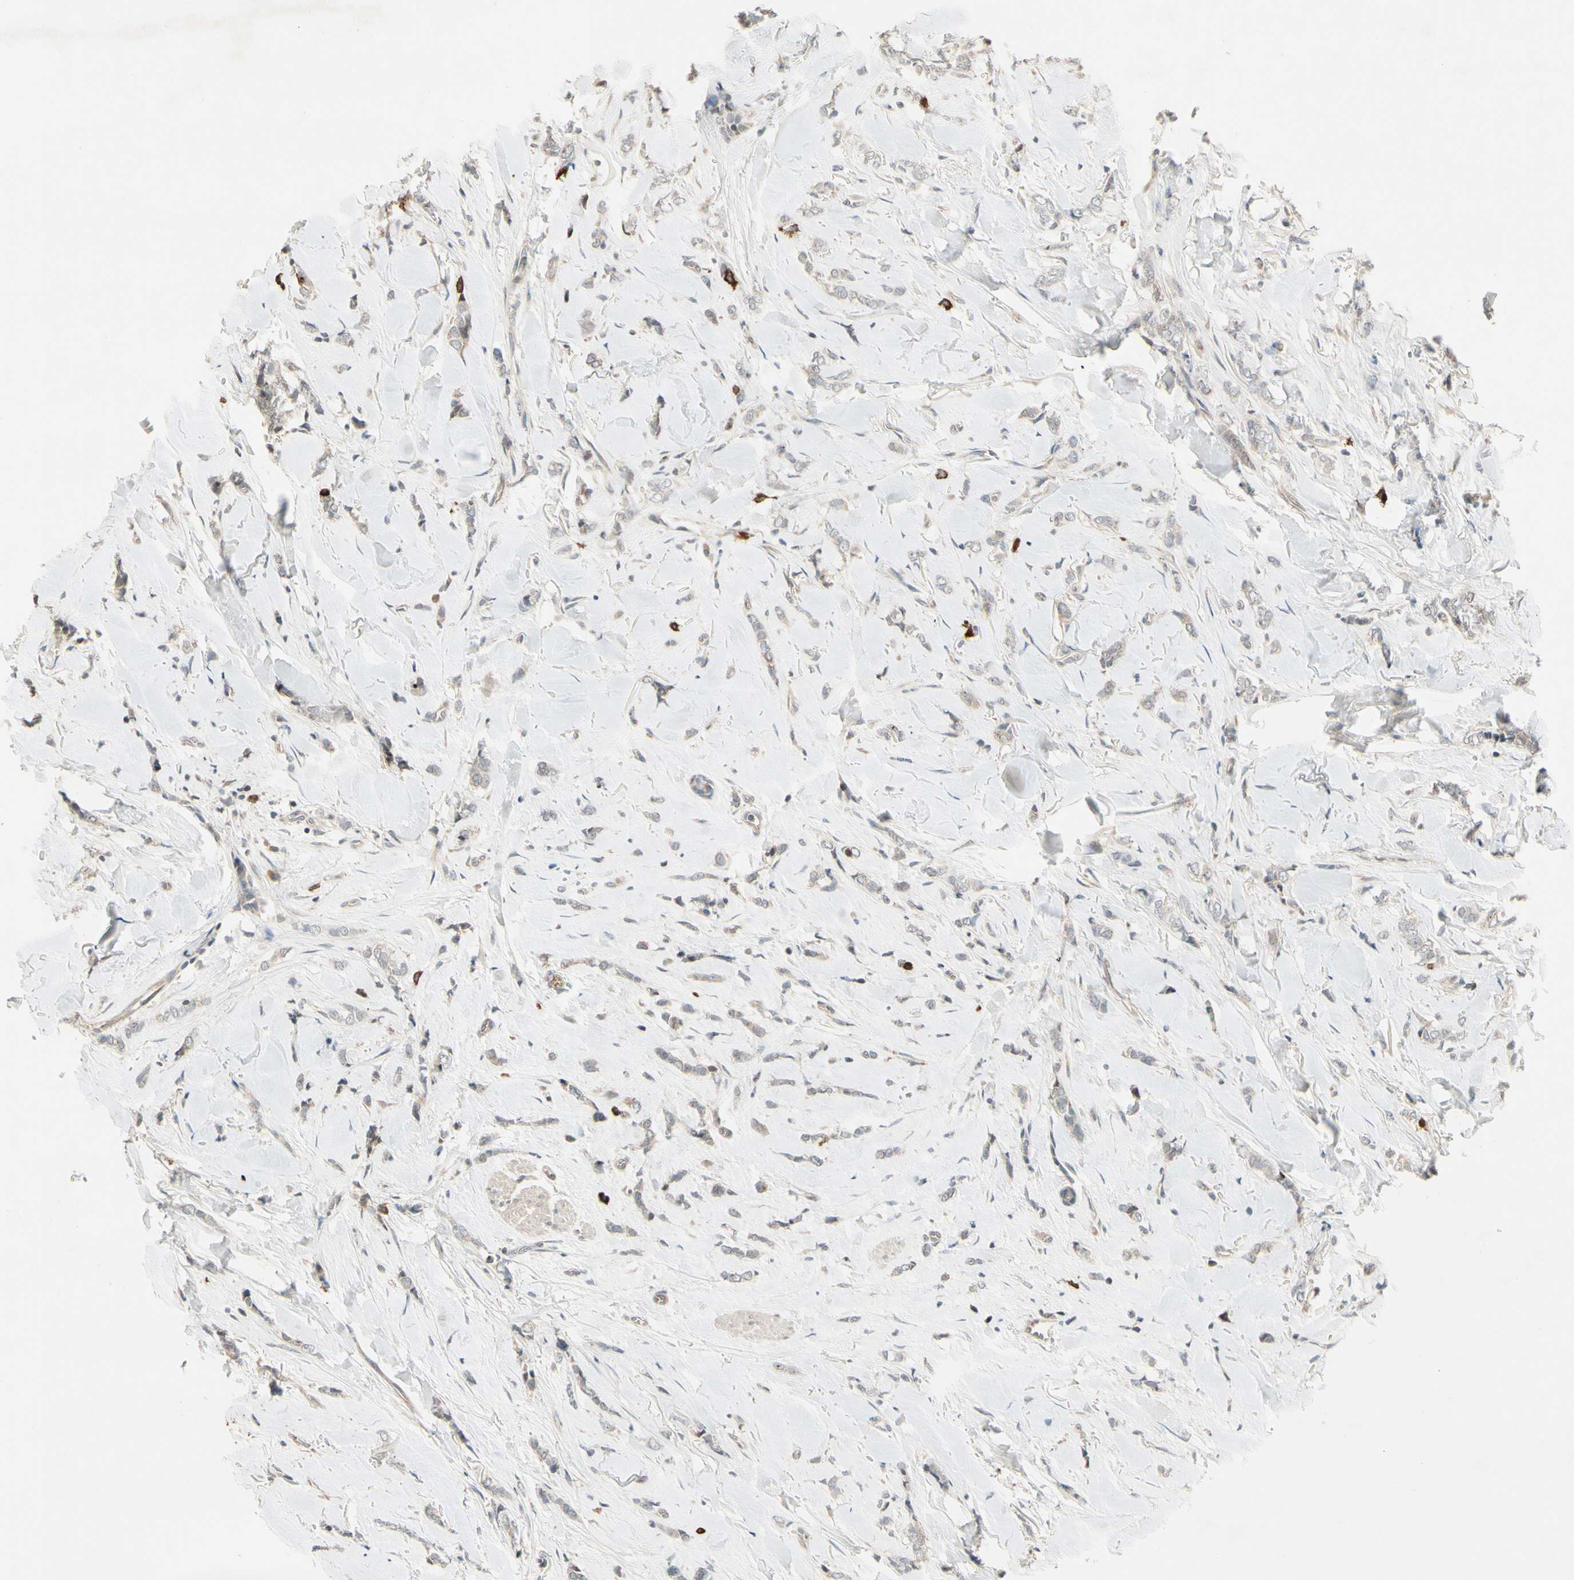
{"staining": {"intensity": "weak", "quantity": "25%-75%", "location": "cytoplasmic/membranous"}, "tissue": "breast cancer", "cell_type": "Tumor cells", "image_type": "cancer", "snomed": [{"axis": "morphology", "description": "Lobular carcinoma"}, {"axis": "topography", "description": "Skin"}, {"axis": "topography", "description": "Breast"}], "caption": "Immunohistochemistry (IHC) (DAB) staining of lobular carcinoma (breast) shows weak cytoplasmic/membranous protein staining in about 25%-75% of tumor cells.", "gene": "ICAM5", "patient": {"sex": "female", "age": 46}}